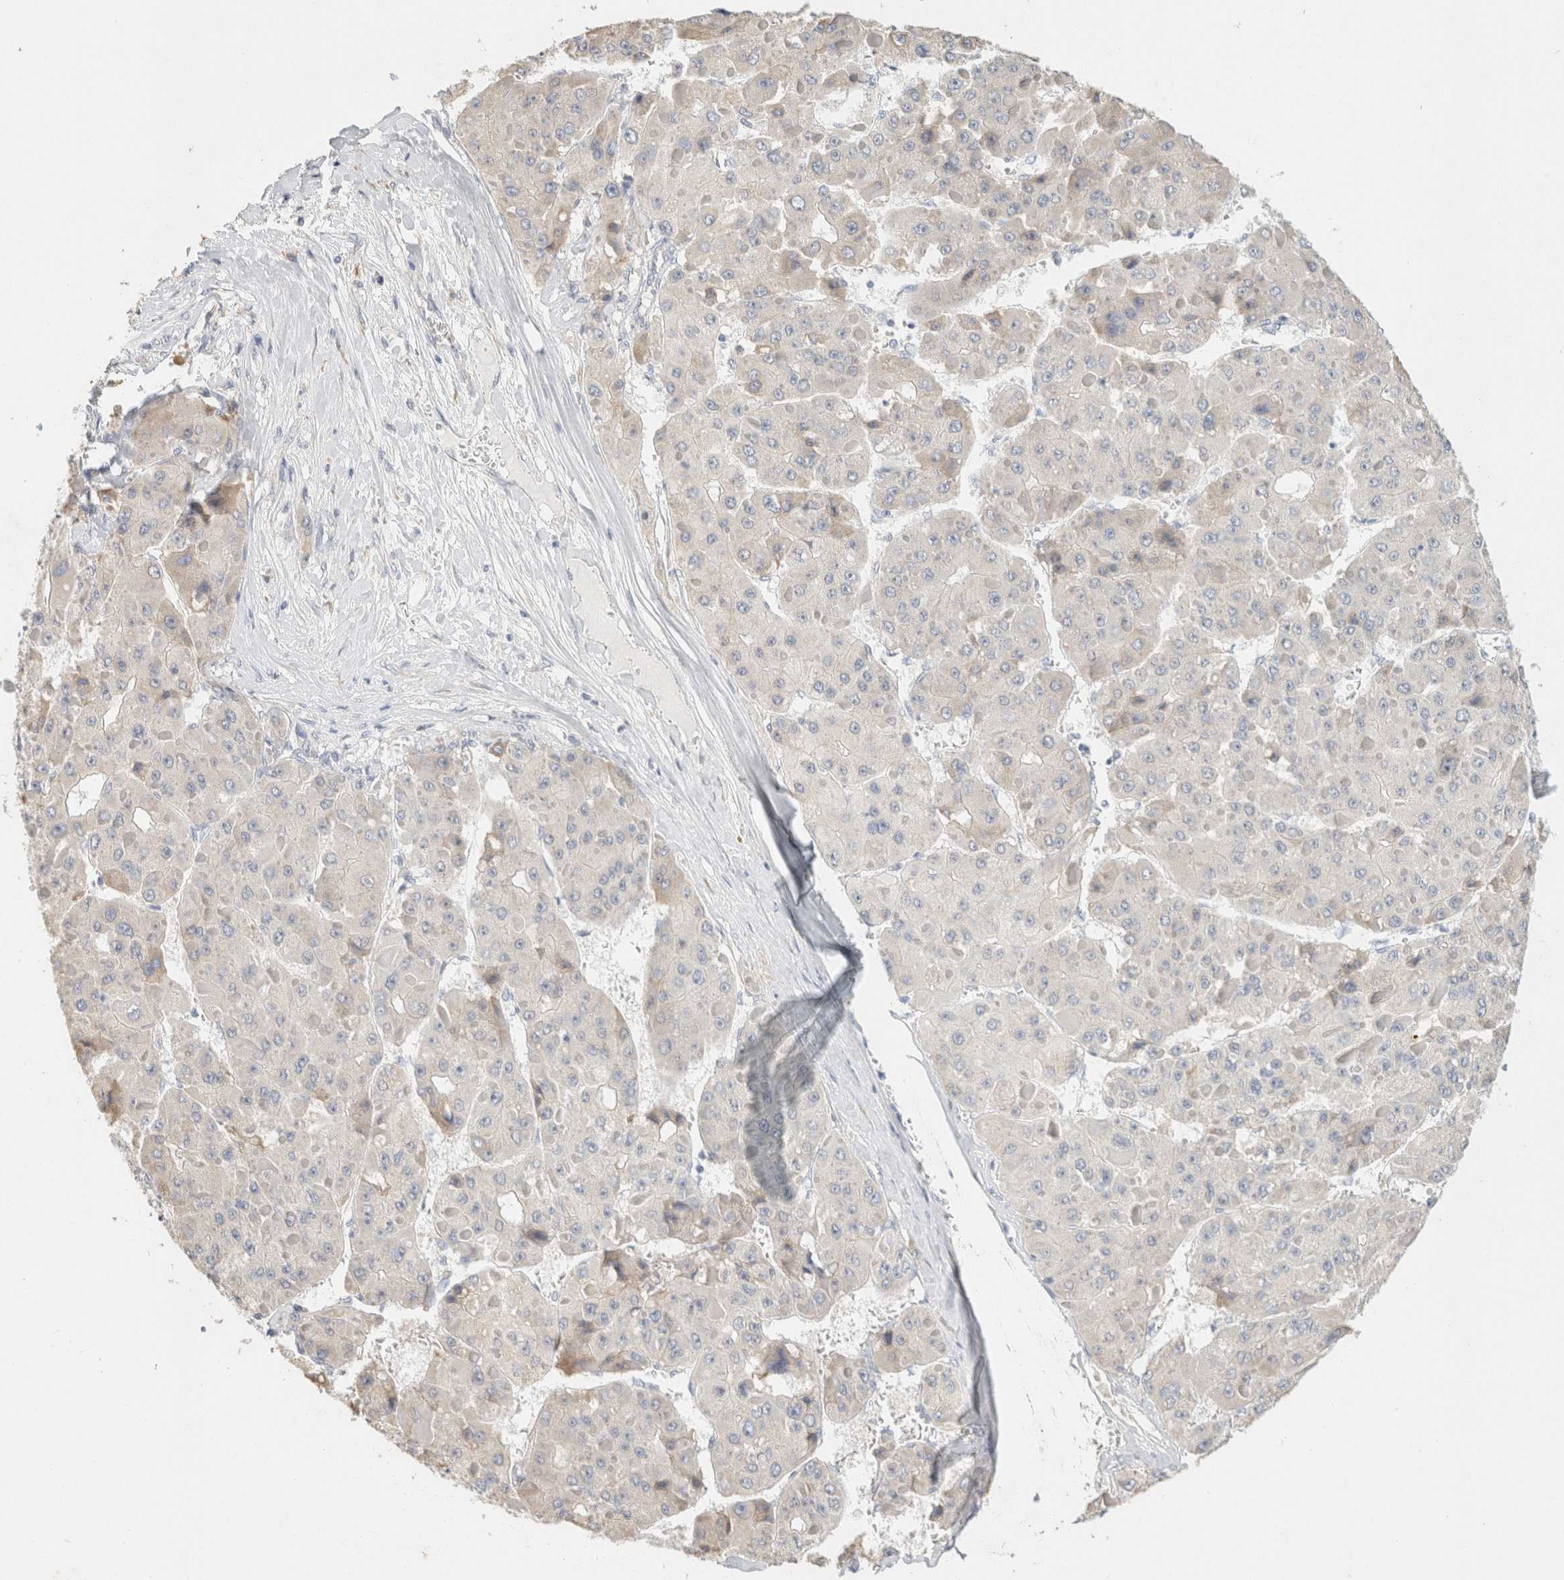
{"staining": {"intensity": "negative", "quantity": "none", "location": "none"}, "tissue": "liver cancer", "cell_type": "Tumor cells", "image_type": "cancer", "snomed": [{"axis": "morphology", "description": "Carcinoma, Hepatocellular, NOS"}, {"axis": "topography", "description": "Liver"}], "caption": "An immunohistochemistry histopathology image of liver cancer is shown. There is no staining in tumor cells of liver cancer.", "gene": "NEFM", "patient": {"sex": "female", "age": 73}}